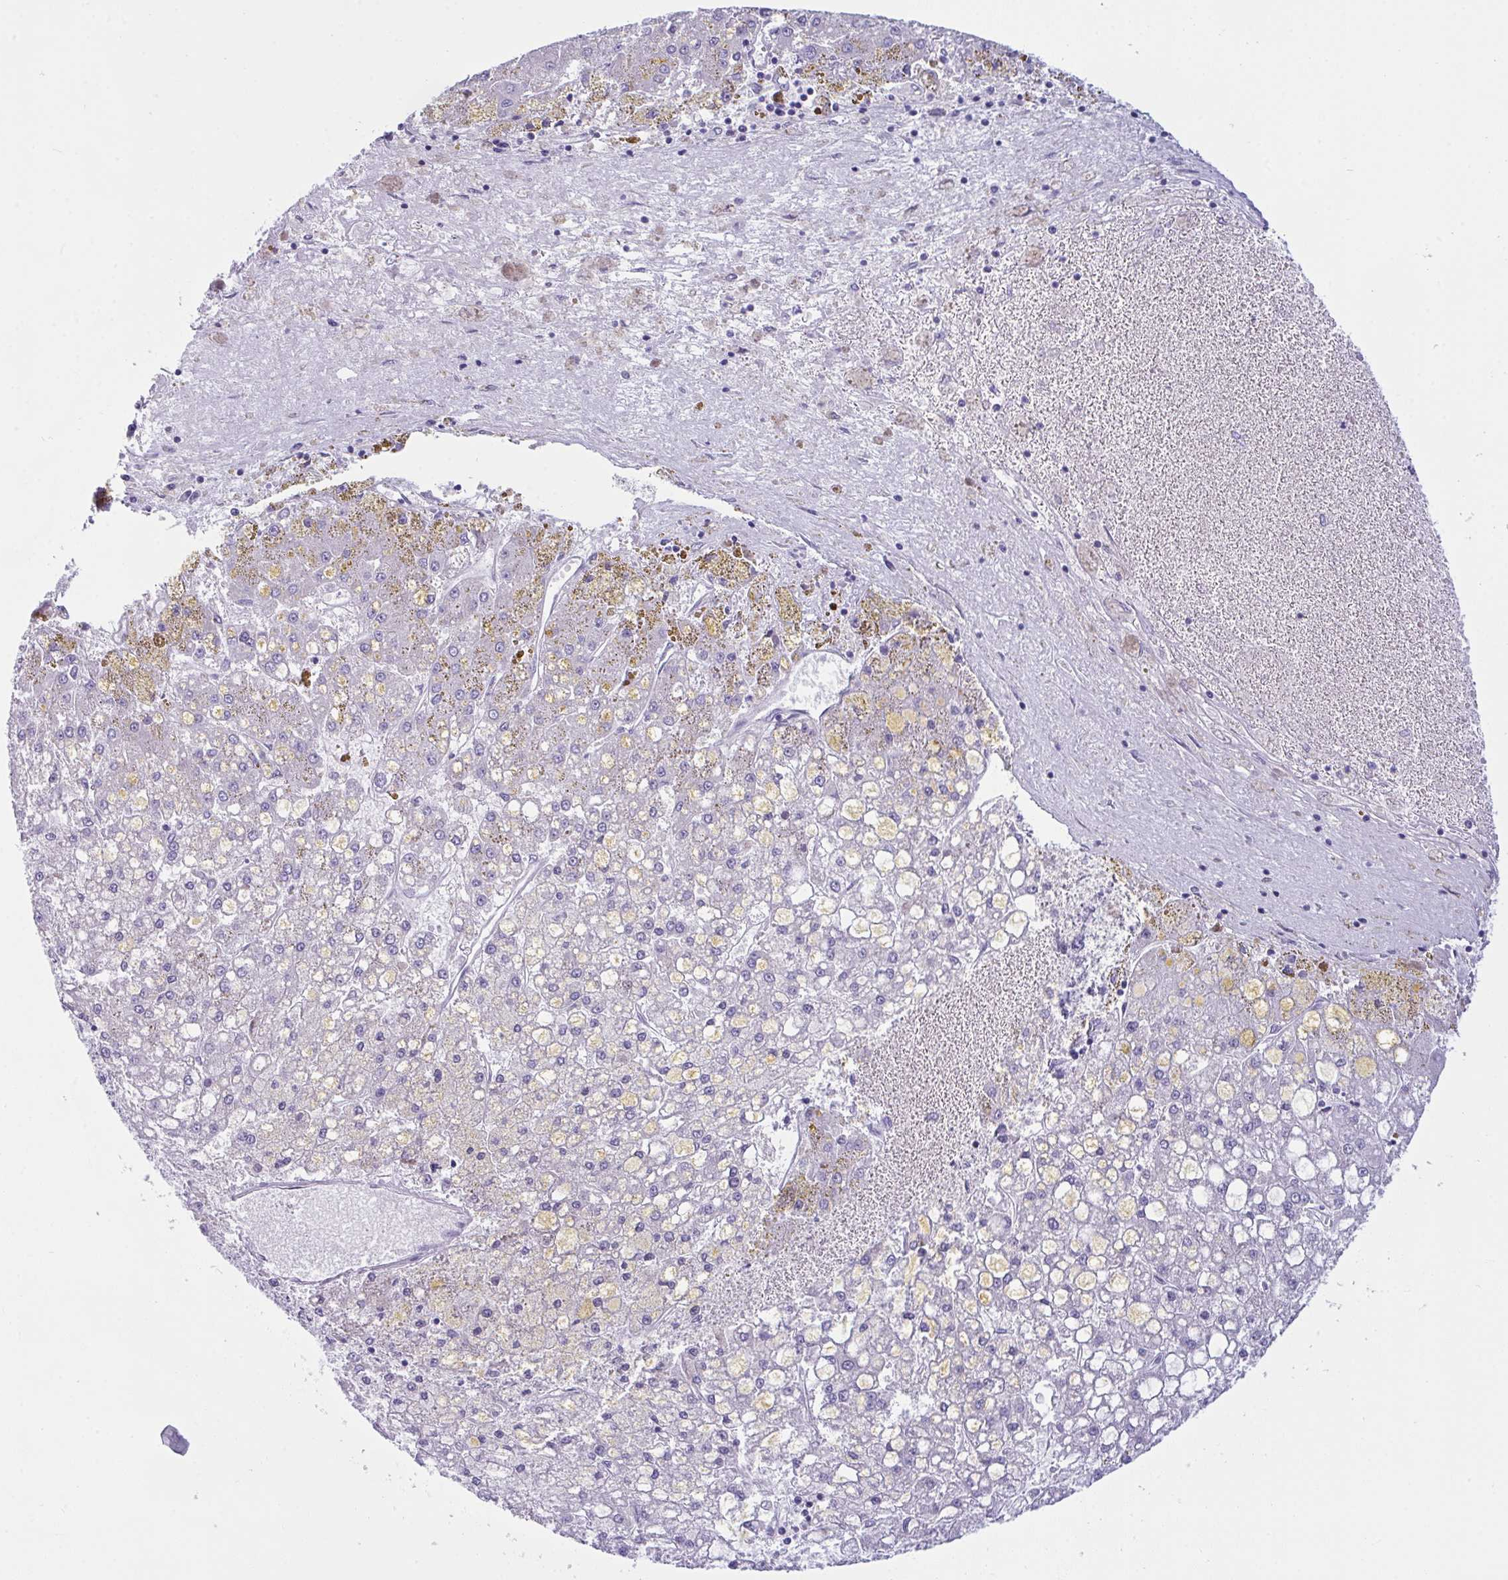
{"staining": {"intensity": "moderate", "quantity": "<25%", "location": "cytoplasmic/membranous"}, "tissue": "liver cancer", "cell_type": "Tumor cells", "image_type": "cancer", "snomed": [{"axis": "morphology", "description": "Carcinoma, Hepatocellular, NOS"}, {"axis": "topography", "description": "Liver"}], "caption": "Protein expression analysis of human hepatocellular carcinoma (liver) reveals moderate cytoplasmic/membranous expression in approximately <25% of tumor cells.", "gene": "BBS1", "patient": {"sex": "male", "age": 67}}